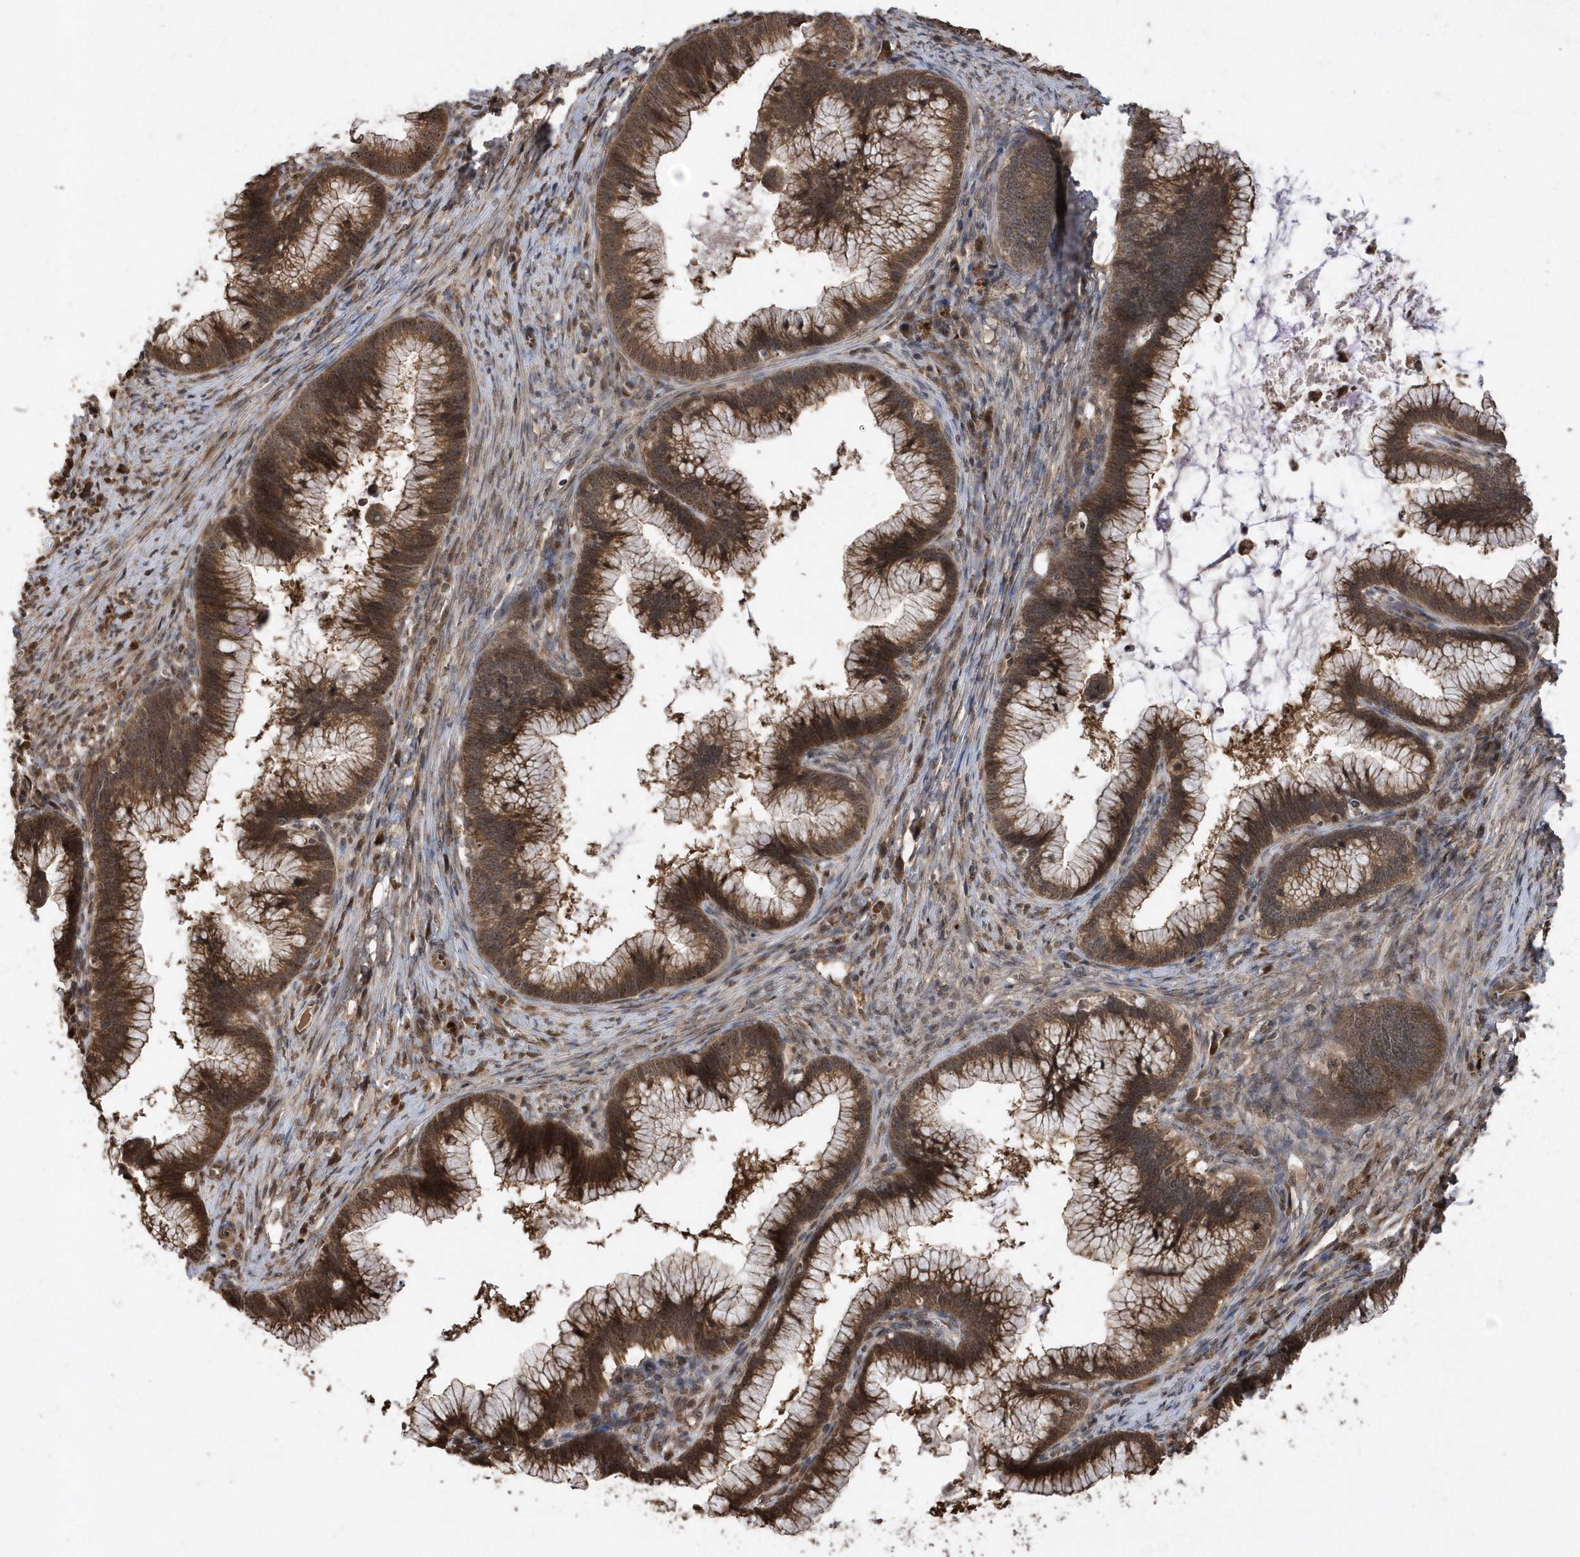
{"staining": {"intensity": "strong", "quantity": ">75%", "location": "cytoplasmic/membranous,nuclear"}, "tissue": "cervical cancer", "cell_type": "Tumor cells", "image_type": "cancer", "snomed": [{"axis": "morphology", "description": "Adenocarcinoma, NOS"}, {"axis": "topography", "description": "Cervix"}], "caption": "Brown immunohistochemical staining in cervical adenocarcinoma demonstrates strong cytoplasmic/membranous and nuclear staining in approximately >75% of tumor cells.", "gene": "WASHC5", "patient": {"sex": "female", "age": 36}}